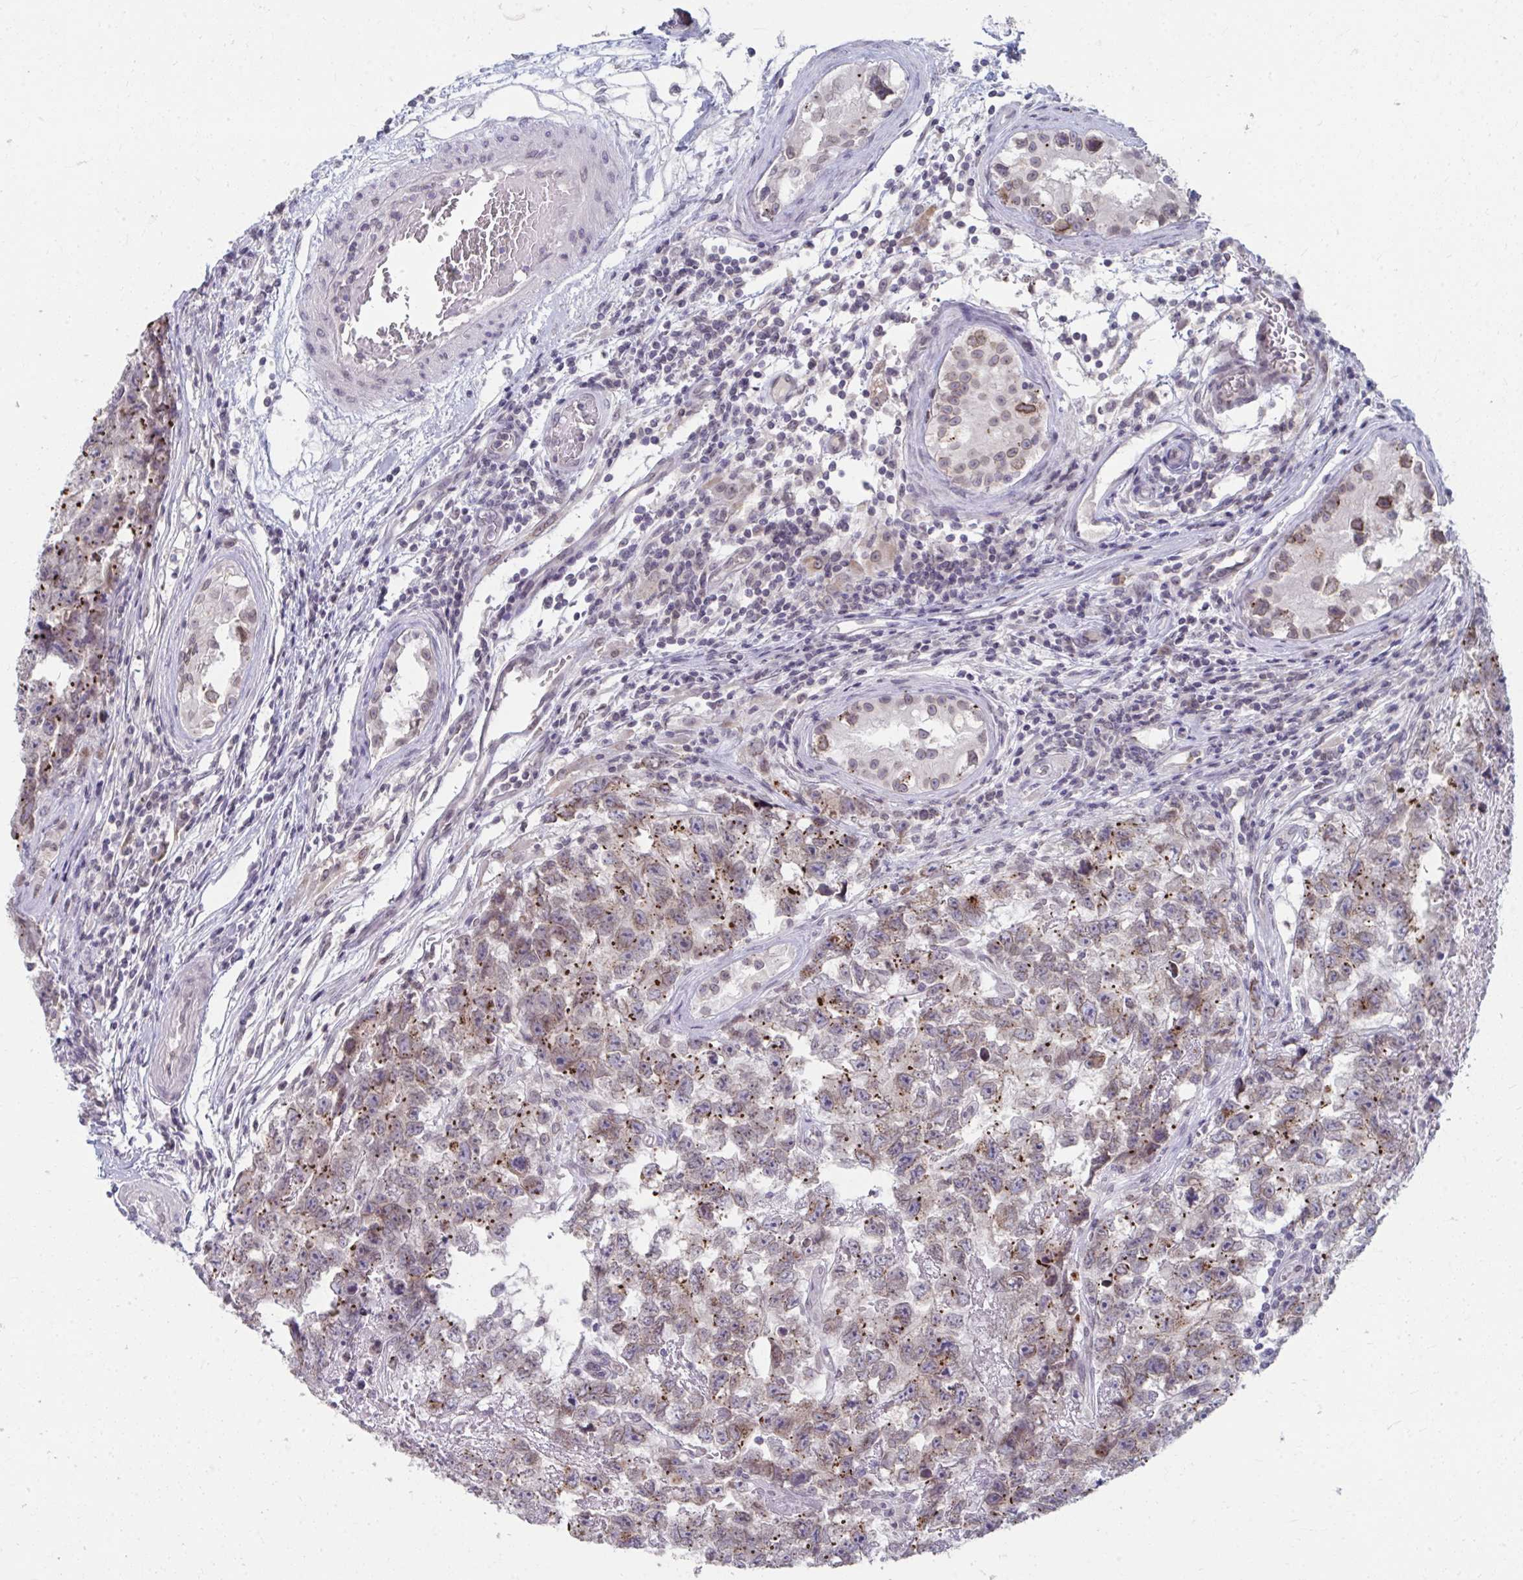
{"staining": {"intensity": "moderate", "quantity": "25%-75%", "location": "cytoplasmic/membranous,nuclear"}, "tissue": "testis cancer", "cell_type": "Tumor cells", "image_type": "cancer", "snomed": [{"axis": "morphology", "description": "Carcinoma, Embryonal, NOS"}, {"axis": "topography", "description": "Testis"}], "caption": "Tumor cells exhibit medium levels of moderate cytoplasmic/membranous and nuclear expression in about 25%-75% of cells in human testis cancer. (DAB = brown stain, brightfield microscopy at high magnification).", "gene": "NUP133", "patient": {"sex": "male", "age": 22}}